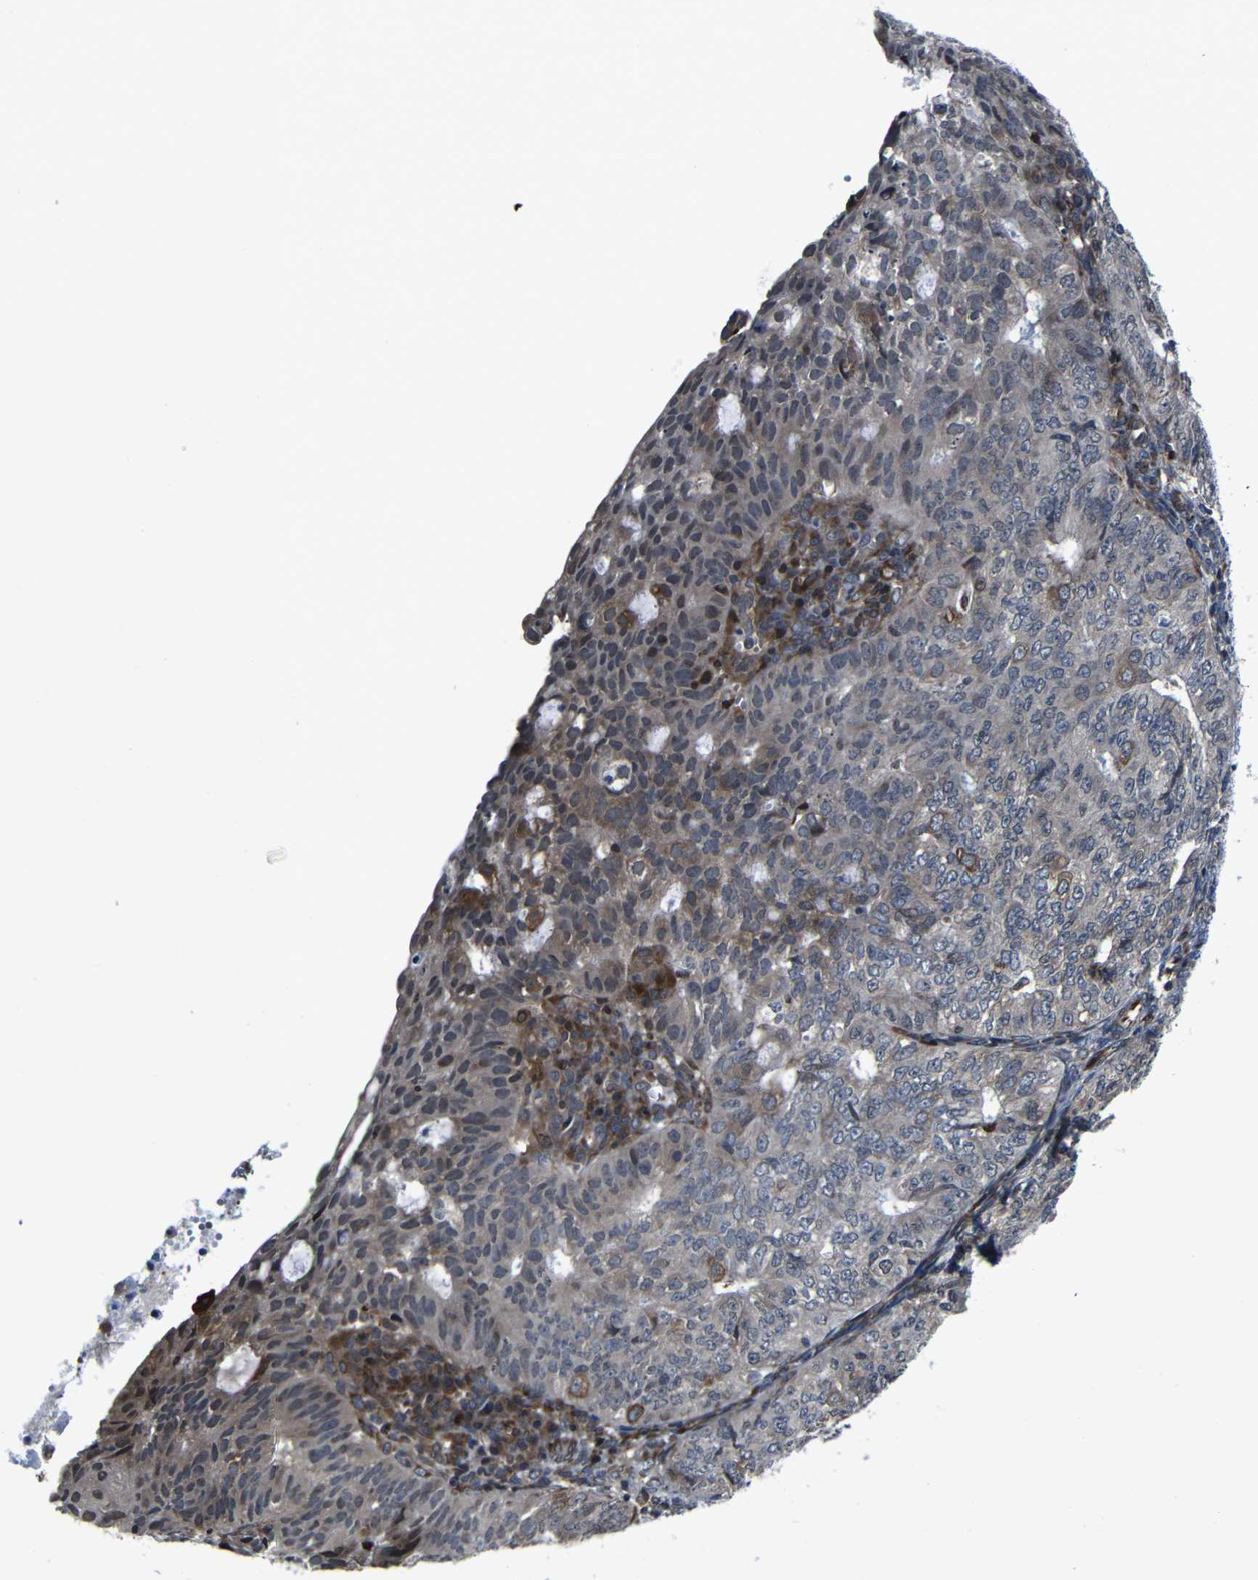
{"staining": {"intensity": "weak", "quantity": ">75%", "location": "cytoplasmic/membranous"}, "tissue": "endometrial cancer", "cell_type": "Tumor cells", "image_type": "cancer", "snomed": [{"axis": "morphology", "description": "Adenocarcinoma, NOS"}, {"axis": "topography", "description": "Endometrium"}], "caption": "A photomicrograph showing weak cytoplasmic/membranous positivity in approximately >75% of tumor cells in adenocarcinoma (endometrial), as visualized by brown immunohistochemical staining.", "gene": "KIAA0513", "patient": {"sex": "female", "age": 32}}